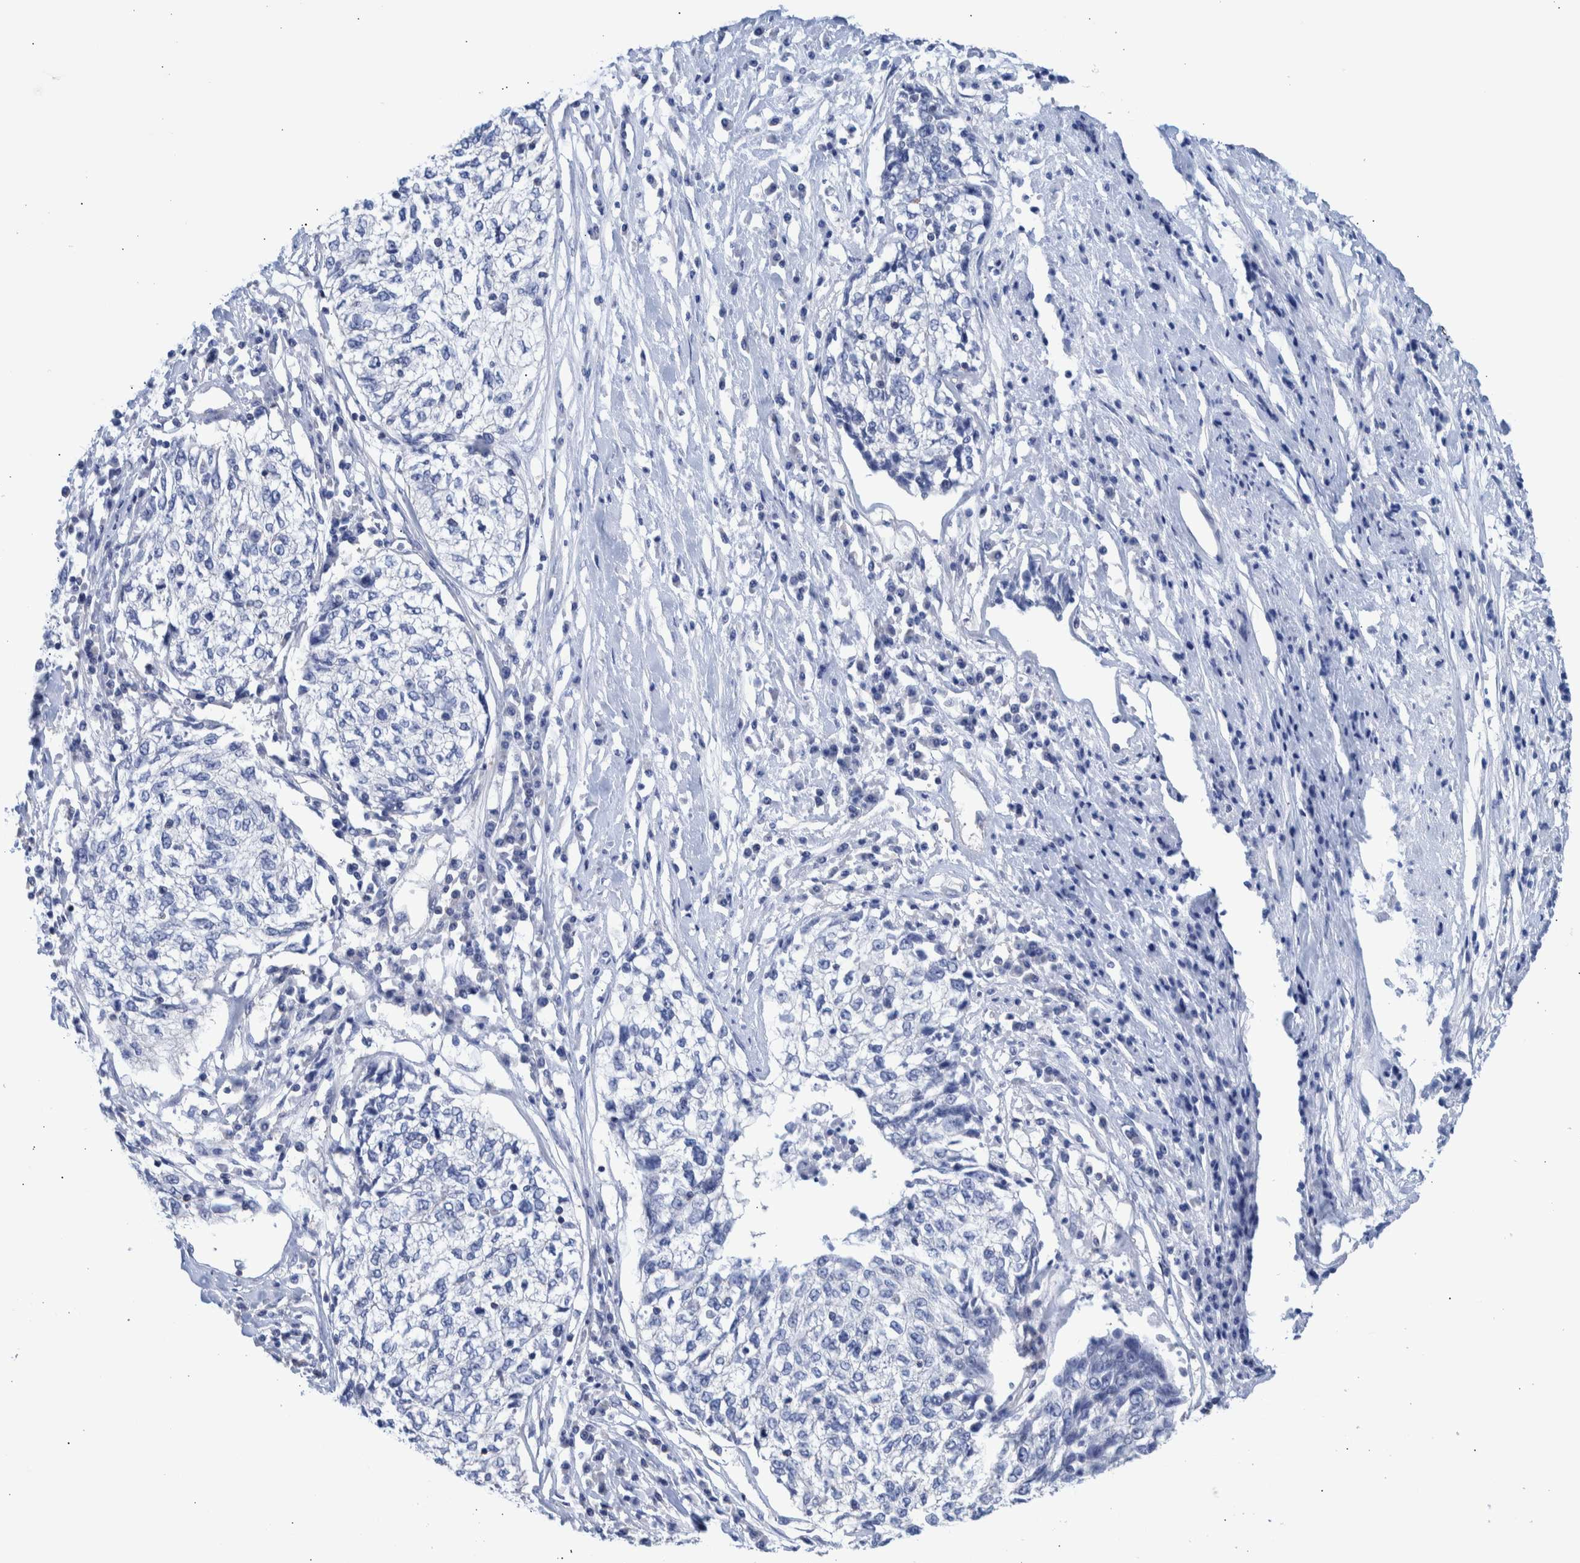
{"staining": {"intensity": "negative", "quantity": "none", "location": "none"}, "tissue": "cervical cancer", "cell_type": "Tumor cells", "image_type": "cancer", "snomed": [{"axis": "morphology", "description": "Squamous cell carcinoma, NOS"}, {"axis": "topography", "description": "Cervix"}], "caption": "This is a micrograph of immunohistochemistry staining of cervical cancer (squamous cell carcinoma), which shows no positivity in tumor cells. The staining is performed using DAB brown chromogen with nuclei counter-stained in using hematoxylin.", "gene": "PPP3CC", "patient": {"sex": "female", "age": 57}}